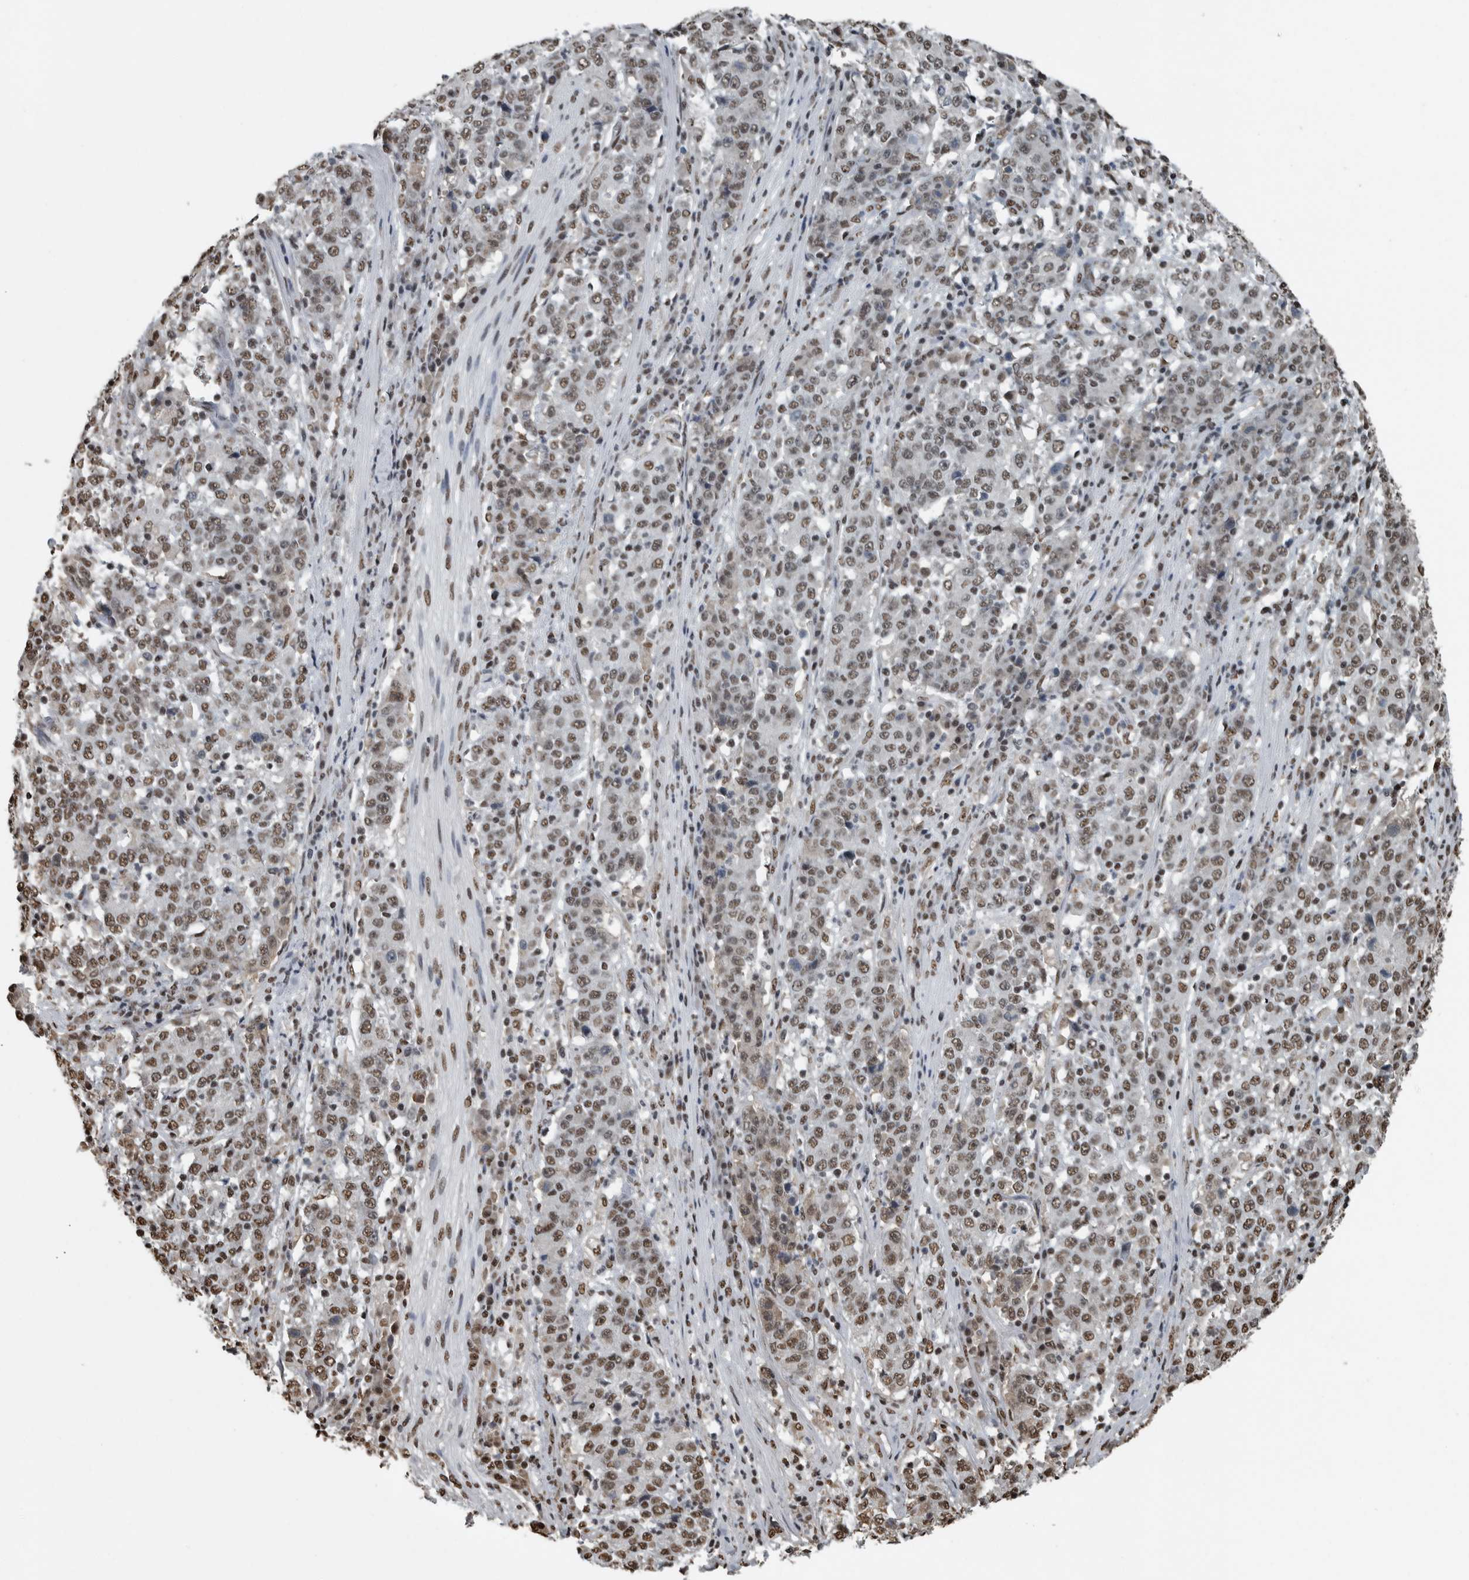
{"staining": {"intensity": "weak", "quantity": ">75%", "location": "nuclear"}, "tissue": "stomach cancer", "cell_type": "Tumor cells", "image_type": "cancer", "snomed": [{"axis": "morphology", "description": "Adenocarcinoma, NOS"}, {"axis": "topography", "description": "Stomach"}], "caption": "This micrograph demonstrates IHC staining of stomach adenocarcinoma, with low weak nuclear staining in approximately >75% of tumor cells.", "gene": "TGS1", "patient": {"sex": "male", "age": 59}}